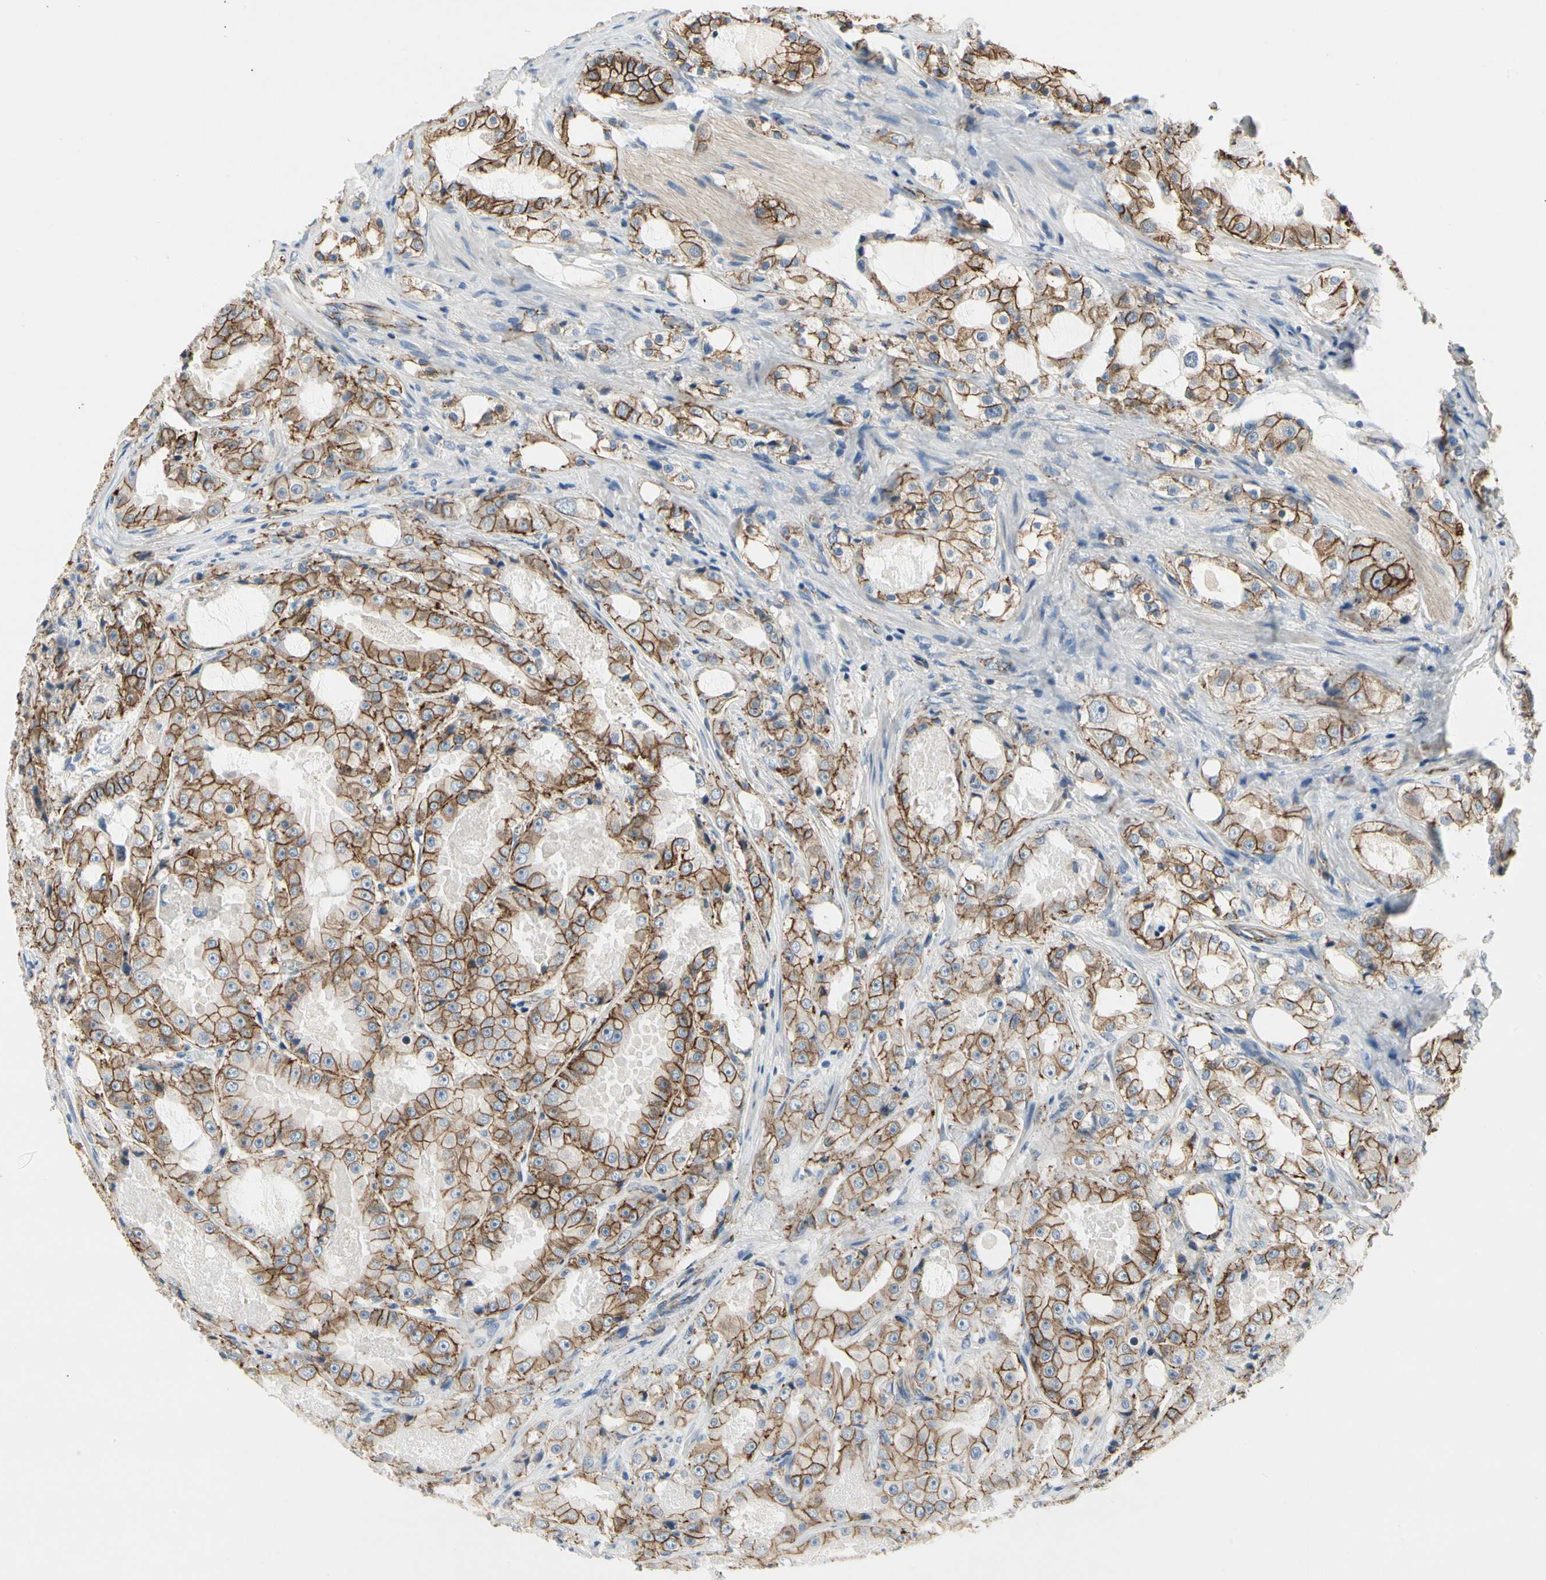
{"staining": {"intensity": "moderate", "quantity": "25%-75%", "location": "cytoplasmic/membranous"}, "tissue": "prostate cancer", "cell_type": "Tumor cells", "image_type": "cancer", "snomed": [{"axis": "morphology", "description": "Adenocarcinoma, High grade"}, {"axis": "topography", "description": "Prostate"}], "caption": "Prostate high-grade adenocarcinoma was stained to show a protein in brown. There is medium levels of moderate cytoplasmic/membranous positivity in approximately 25%-75% of tumor cells. The protein of interest is stained brown, and the nuclei are stained in blue (DAB IHC with brightfield microscopy, high magnification).", "gene": "LGR6", "patient": {"sex": "male", "age": 73}}